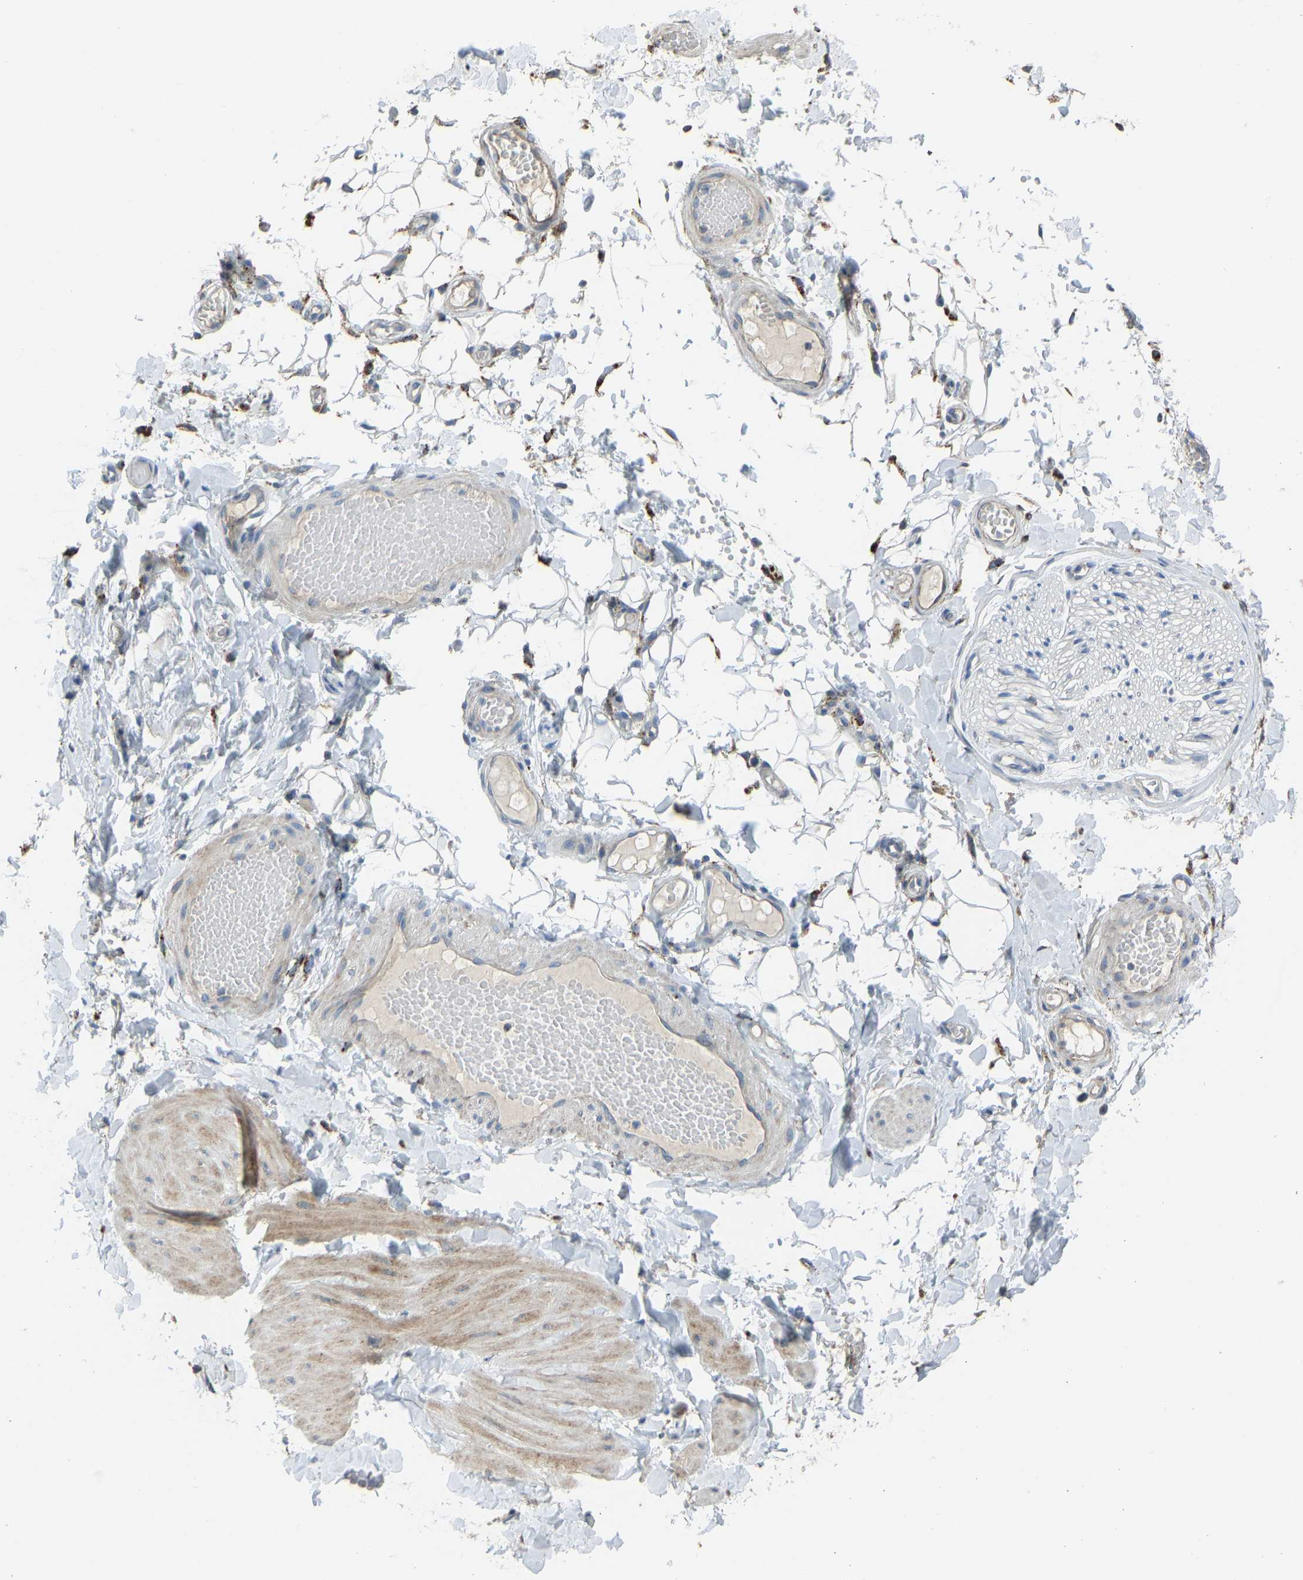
{"staining": {"intensity": "negative", "quantity": "none", "location": "none"}, "tissue": "adipose tissue", "cell_type": "Adipocytes", "image_type": "normal", "snomed": [{"axis": "morphology", "description": "Normal tissue, NOS"}, {"axis": "topography", "description": "Adipose tissue"}, {"axis": "topography", "description": "Vascular tissue"}, {"axis": "topography", "description": "Peripheral nerve tissue"}], "caption": "There is no significant expression in adipocytes of adipose tissue. Brightfield microscopy of immunohistochemistry stained with DAB (brown) and hematoxylin (blue), captured at high magnification.", "gene": "SMIM20", "patient": {"sex": "male", "age": 25}}